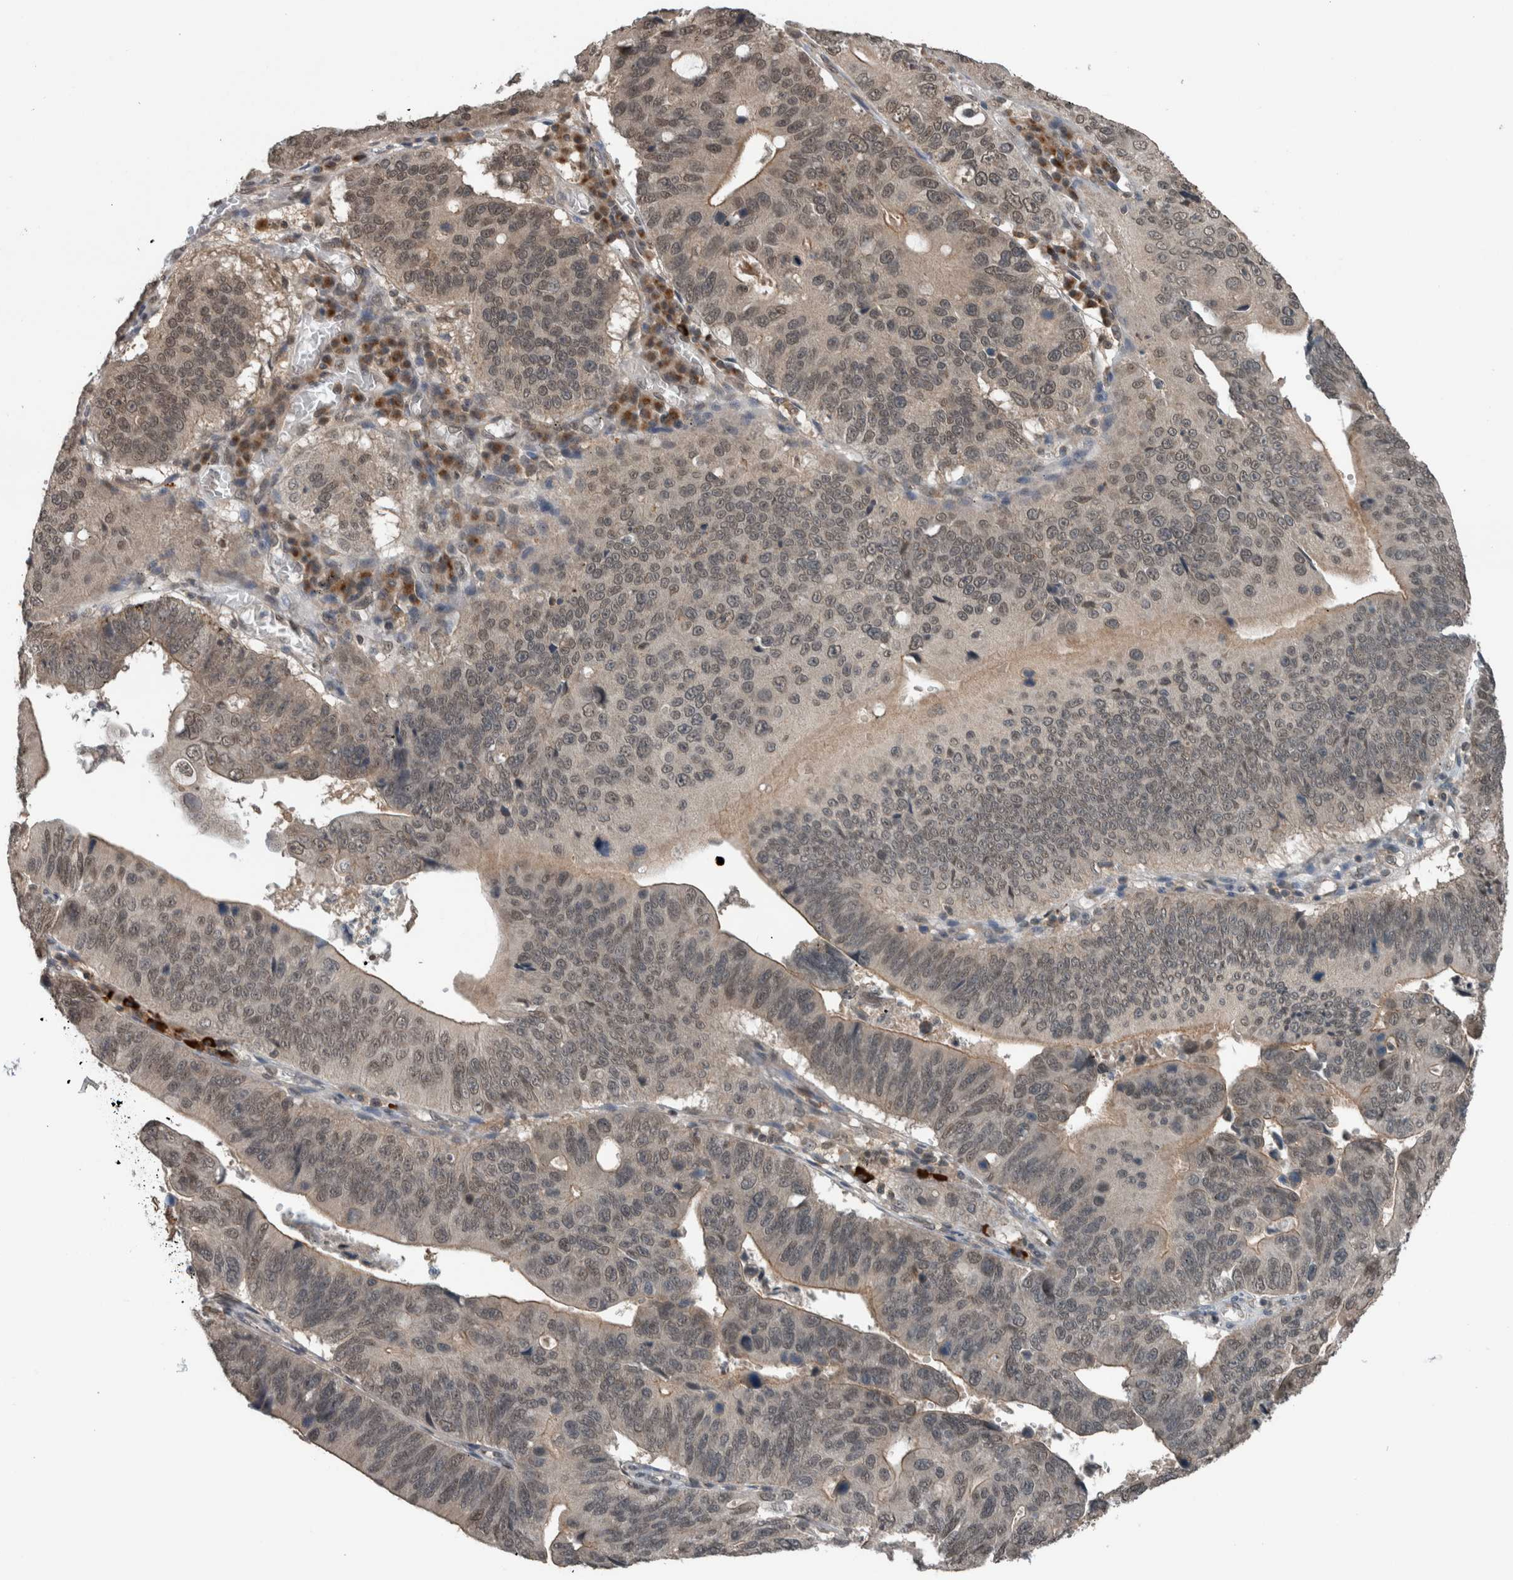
{"staining": {"intensity": "weak", "quantity": "25%-75%", "location": "nuclear"}, "tissue": "stomach cancer", "cell_type": "Tumor cells", "image_type": "cancer", "snomed": [{"axis": "morphology", "description": "Adenocarcinoma, NOS"}, {"axis": "topography", "description": "Stomach"}], "caption": "Stomach adenocarcinoma tissue reveals weak nuclear staining in about 25%-75% of tumor cells", "gene": "SPAG7", "patient": {"sex": "male", "age": 59}}